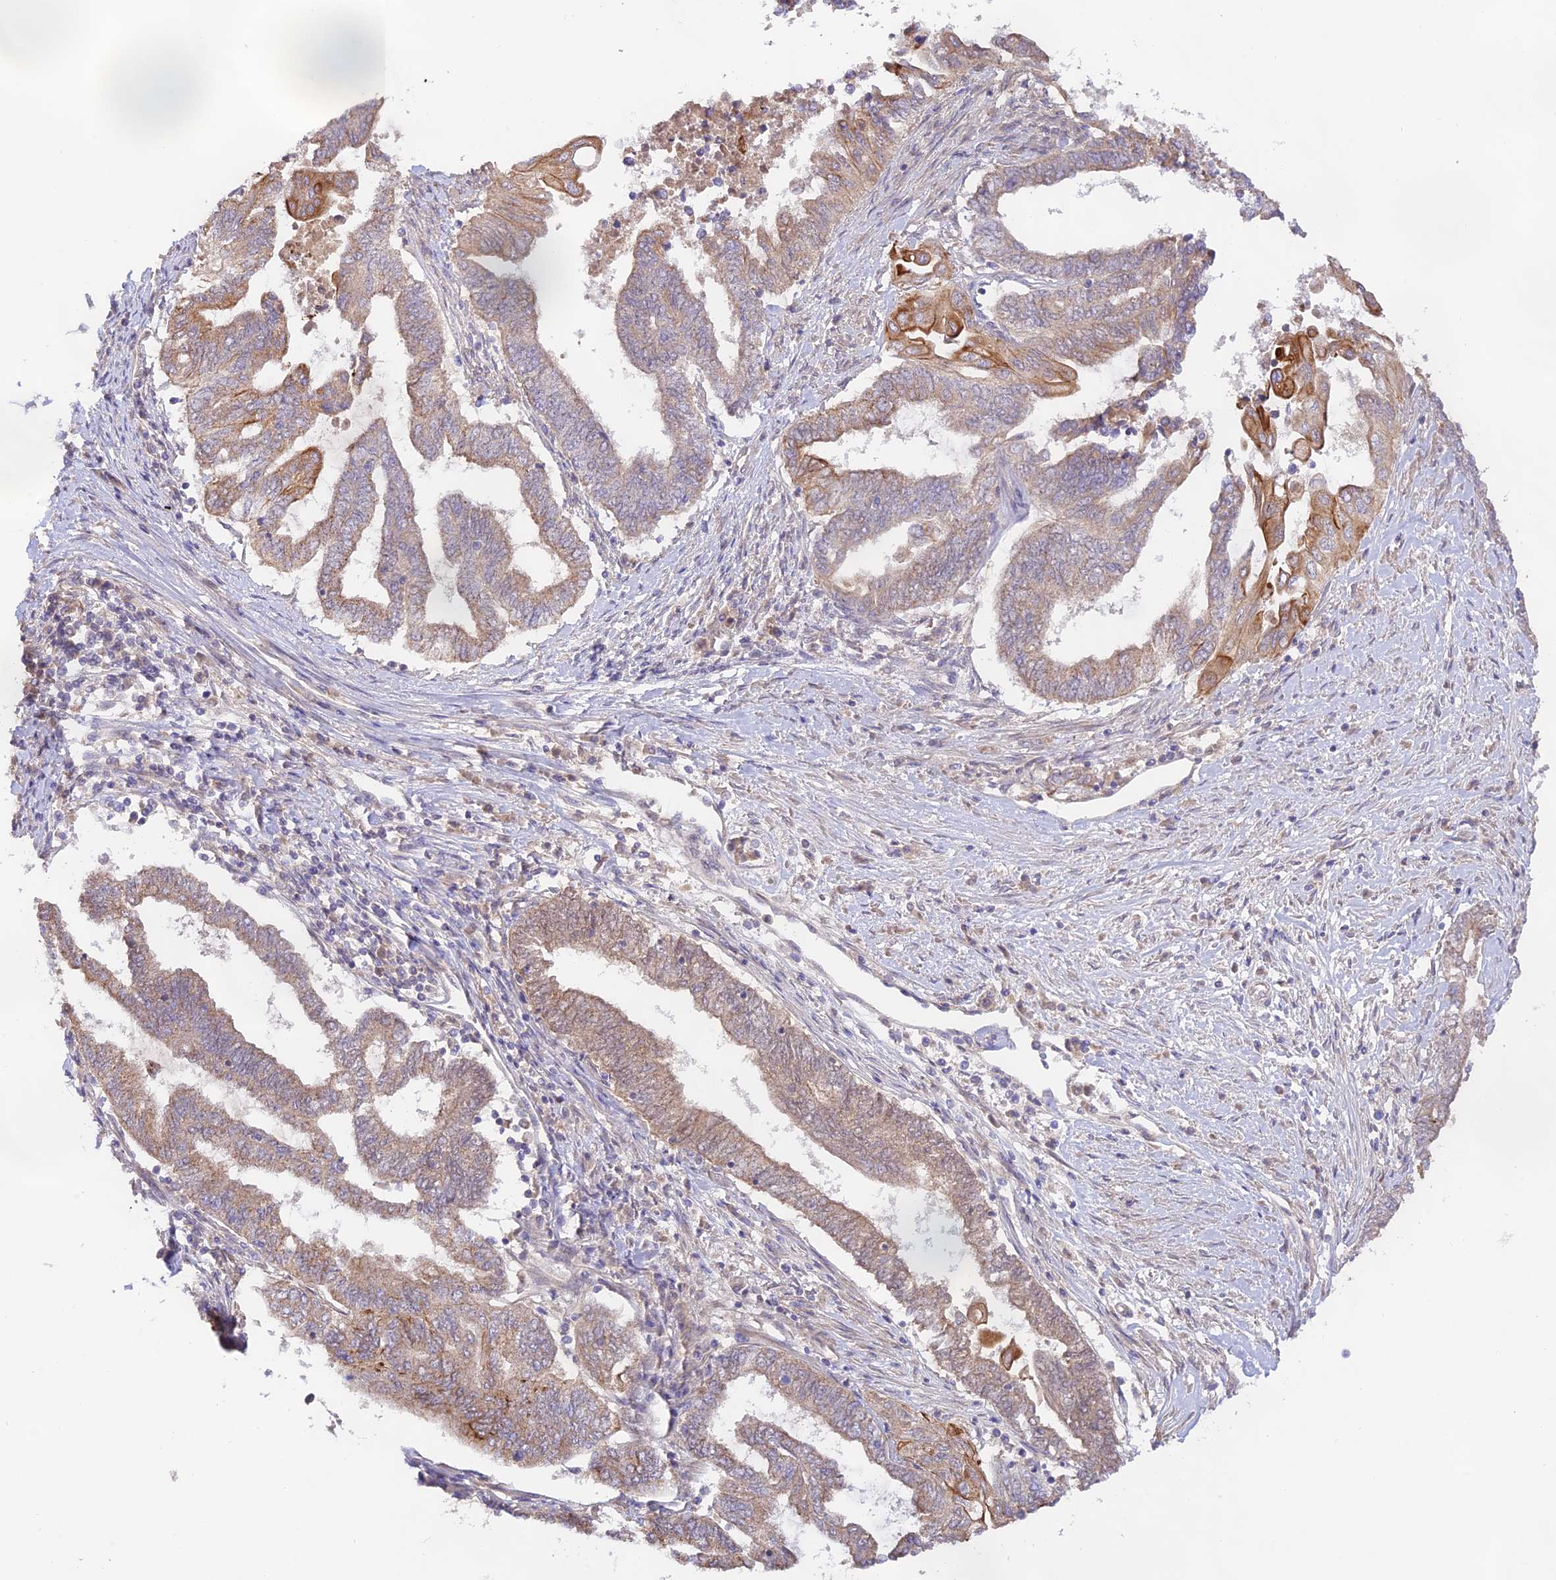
{"staining": {"intensity": "moderate", "quantity": "25%-75%", "location": "cytoplasmic/membranous"}, "tissue": "endometrial cancer", "cell_type": "Tumor cells", "image_type": "cancer", "snomed": [{"axis": "morphology", "description": "Adenocarcinoma, NOS"}, {"axis": "topography", "description": "Uterus"}, {"axis": "topography", "description": "Endometrium"}], "caption": "The immunohistochemical stain highlights moderate cytoplasmic/membranous staining in tumor cells of endometrial cancer (adenocarcinoma) tissue. The staining was performed using DAB (3,3'-diaminobenzidine) to visualize the protein expression in brown, while the nuclei were stained in blue with hematoxylin (Magnification: 20x).", "gene": "CAMSAP3", "patient": {"sex": "female", "age": 70}}